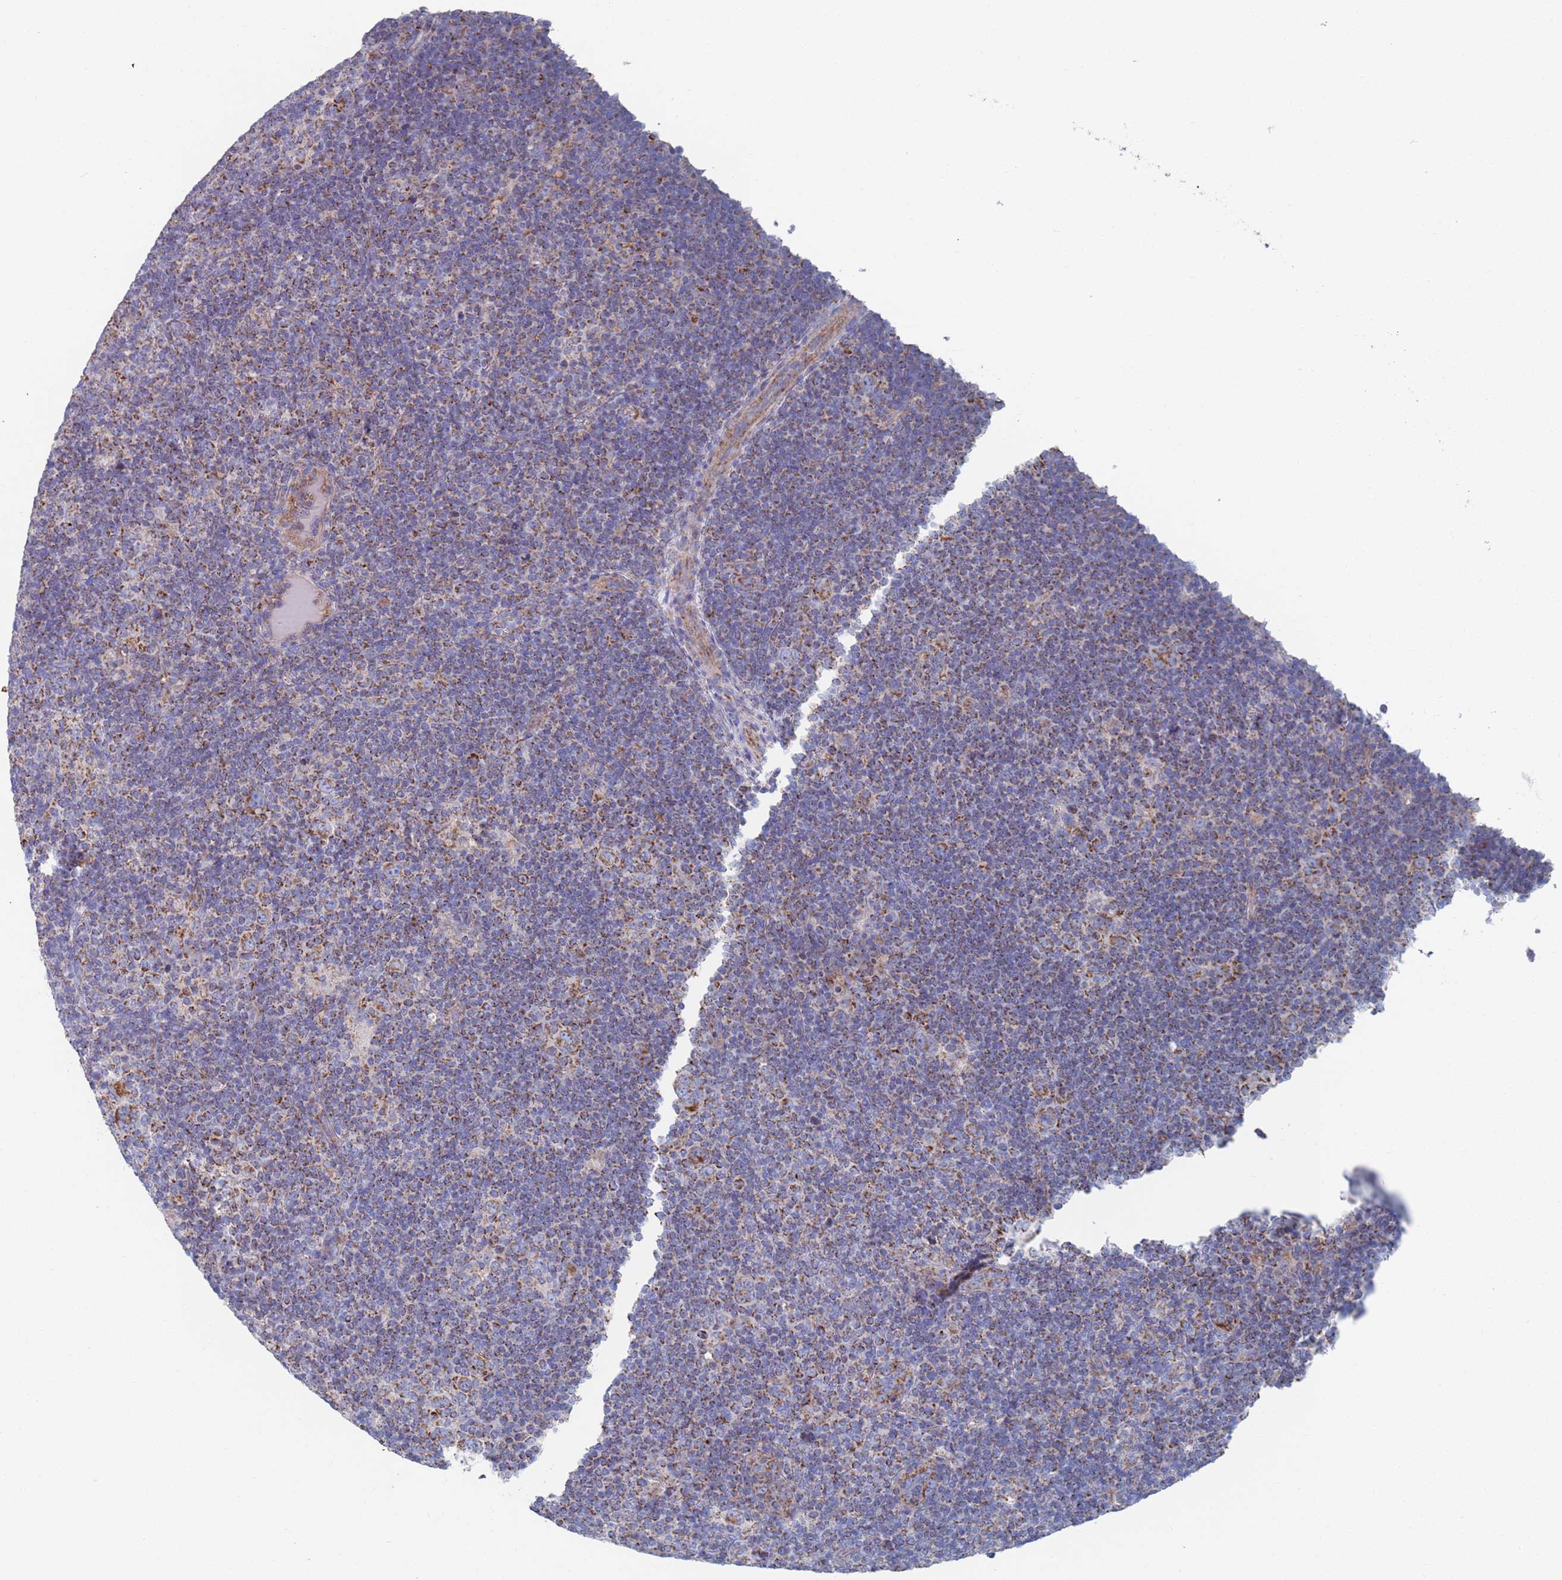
{"staining": {"intensity": "moderate", "quantity": ">75%", "location": "cytoplasmic/membranous"}, "tissue": "lymphoma", "cell_type": "Tumor cells", "image_type": "cancer", "snomed": [{"axis": "morphology", "description": "Hodgkin's disease, NOS"}, {"axis": "topography", "description": "Lymph node"}], "caption": "Immunohistochemistry (DAB (3,3'-diaminobenzidine)) staining of human Hodgkin's disease reveals moderate cytoplasmic/membranous protein positivity in about >75% of tumor cells. (DAB (3,3'-diaminobenzidine) IHC with brightfield microscopy, high magnification).", "gene": "MRPL22", "patient": {"sex": "female", "age": 57}}